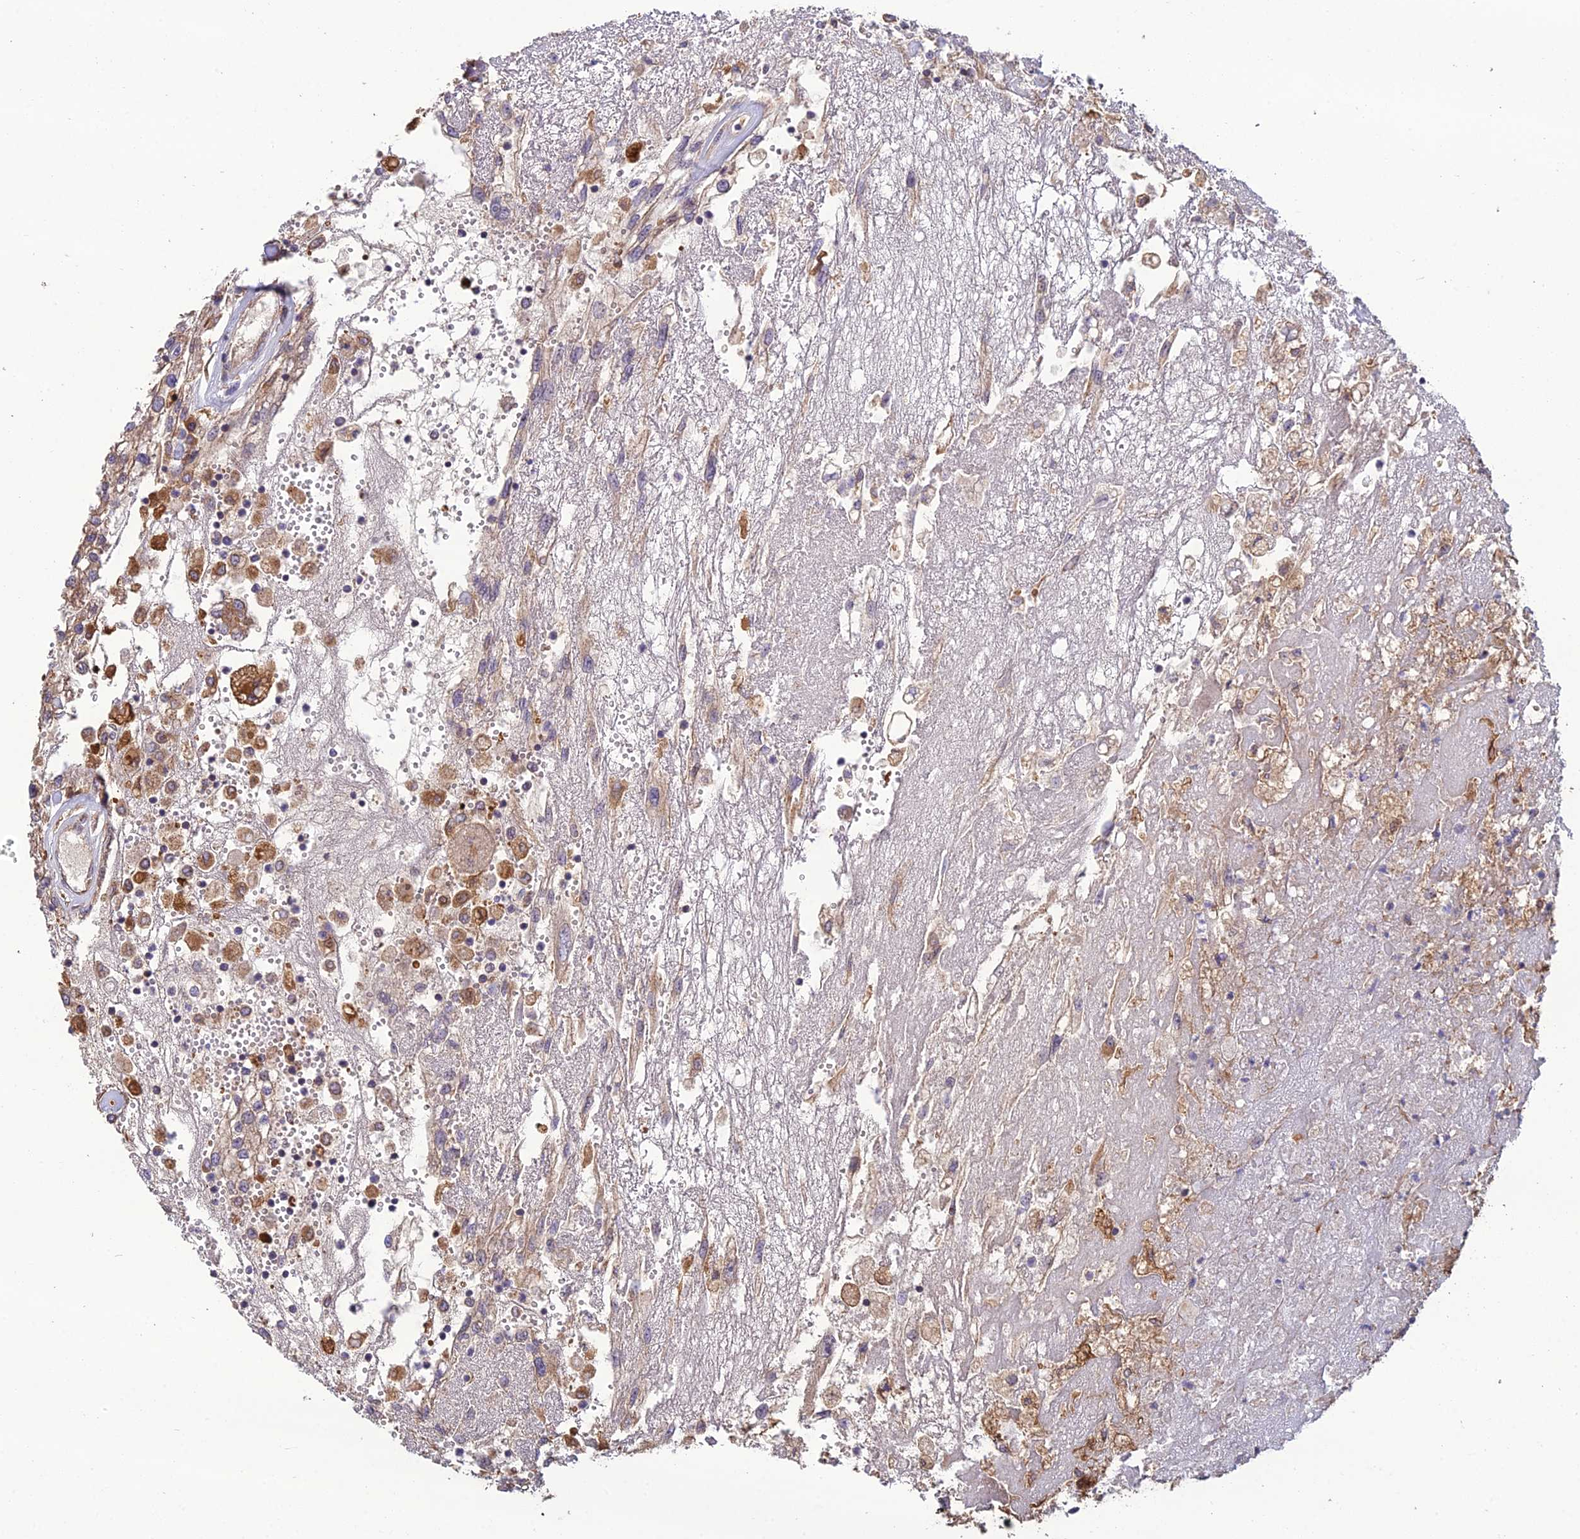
{"staining": {"intensity": "moderate", "quantity": "<25%", "location": "cytoplasmic/membranous"}, "tissue": "renal cancer", "cell_type": "Tumor cells", "image_type": "cancer", "snomed": [{"axis": "morphology", "description": "Adenocarcinoma, NOS"}, {"axis": "topography", "description": "Kidney"}], "caption": "Moderate cytoplasmic/membranous protein expression is seen in approximately <25% of tumor cells in renal adenocarcinoma. The protein of interest is shown in brown color, while the nuclei are stained blue.", "gene": "MRNIP", "patient": {"sex": "female", "age": 52}}